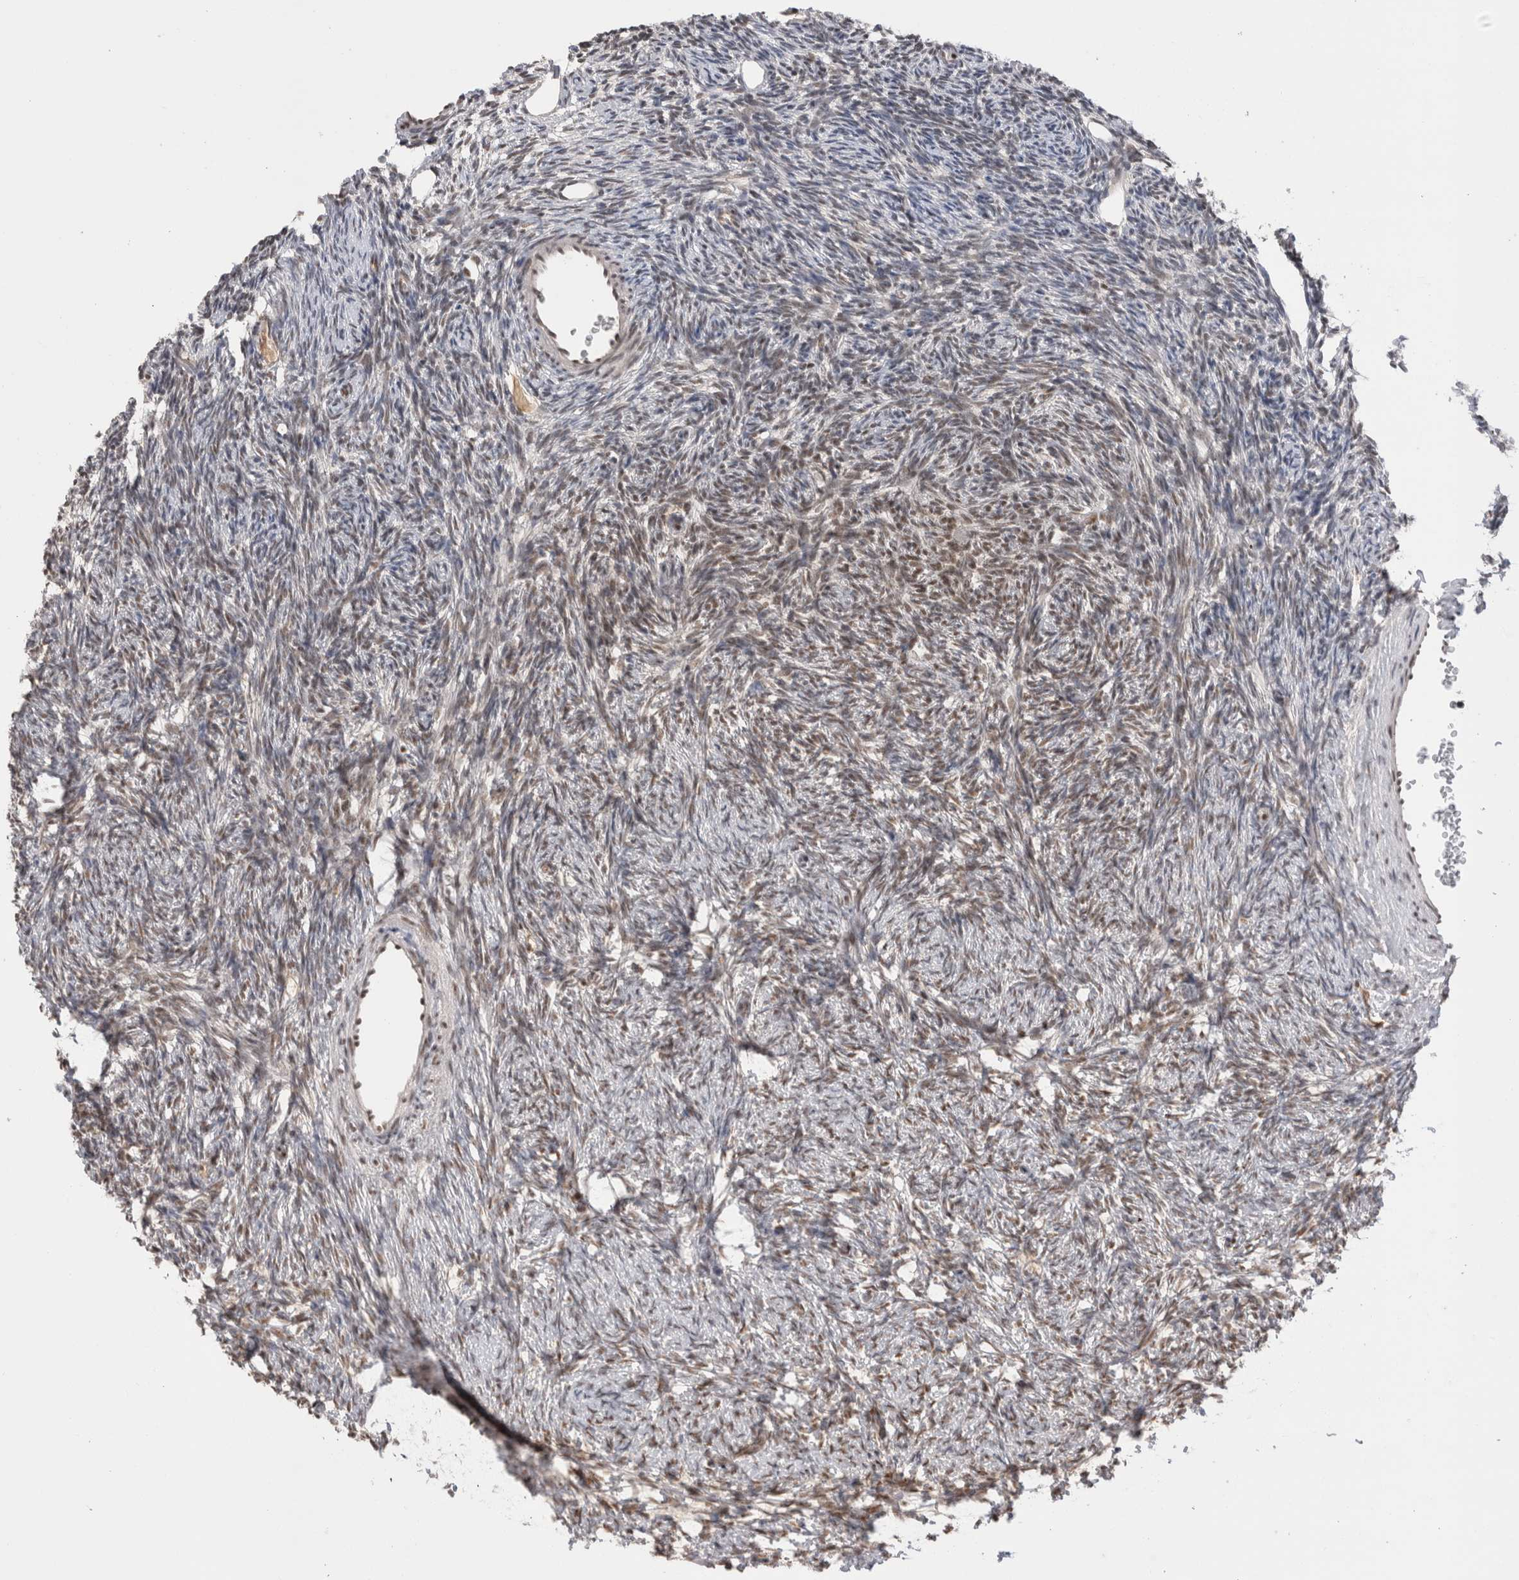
{"staining": {"intensity": "moderate", "quantity": ">75%", "location": "cytoplasmic/membranous"}, "tissue": "ovary", "cell_type": "Follicle cells", "image_type": "normal", "snomed": [{"axis": "morphology", "description": "Normal tissue, NOS"}, {"axis": "topography", "description": "Ovary"}], "caption": "Normal ovary was stained to show a protein in brown. There is medium levels of moderate cytoplasmic/membranous positivity in approximately >75% of follicle cells. (brown staining indicates protein expression, while blue staining denotes nuclei).", "gene": "ZNF24", "patient": {"sex": "female", "age": 34}}